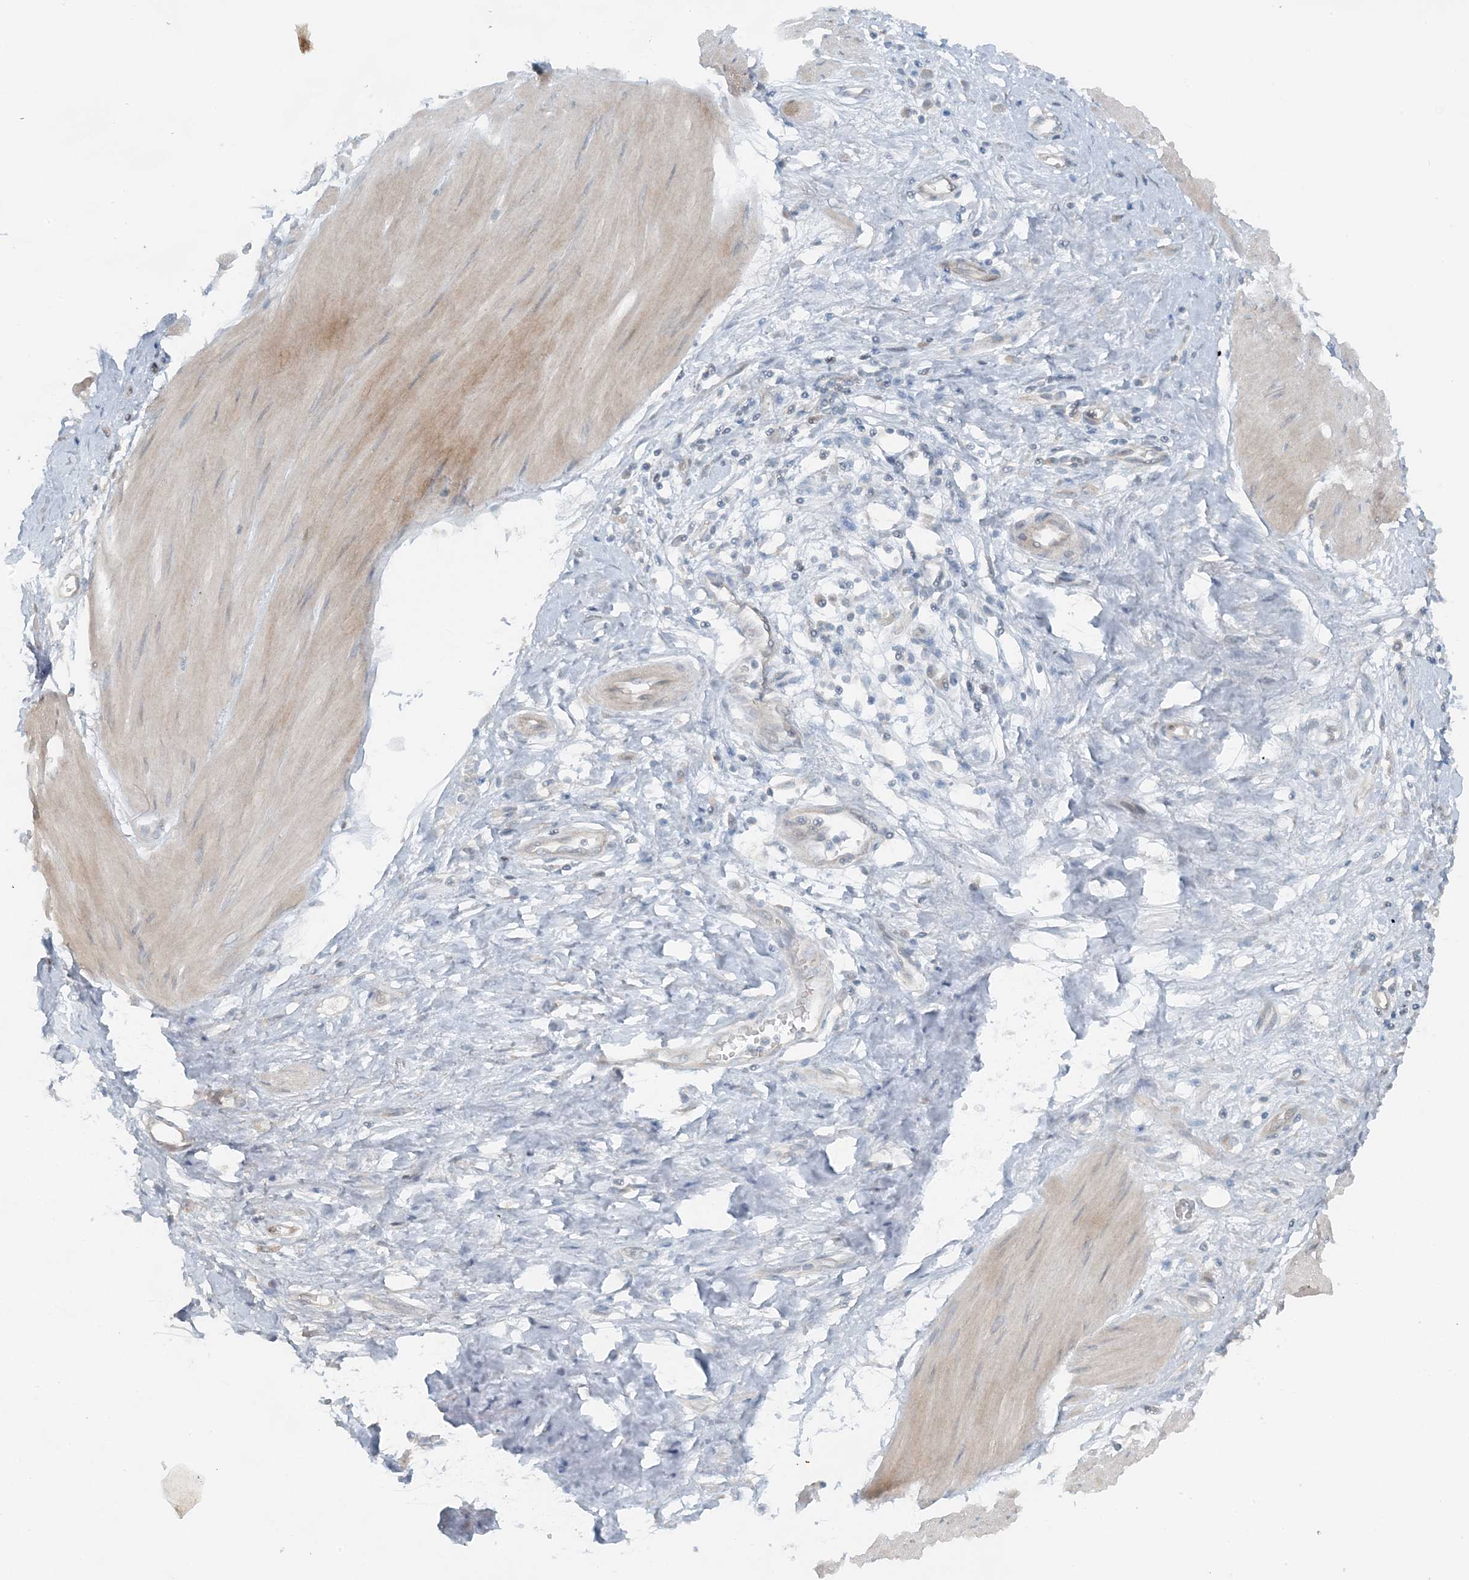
{"staining": {"intensity": "negative", "quantity": "none", "location": "none"}, "tissue": "stomach cancer", "cell_type": "Tumor cells", "image_type": "cancer", "snomed": [{"axis": "morphology", "description": "Adenocarcinoma, NOS"}, {"axis": "topography", "description": "Stomach"}], "caption": "This is a photomicrograph of immunohistochemistry staining of stomach adenocarcinoma, which shows no positivity in tumor cells.", "gene": "MITD1", "patient": {"sex": "female", "age": 76}}